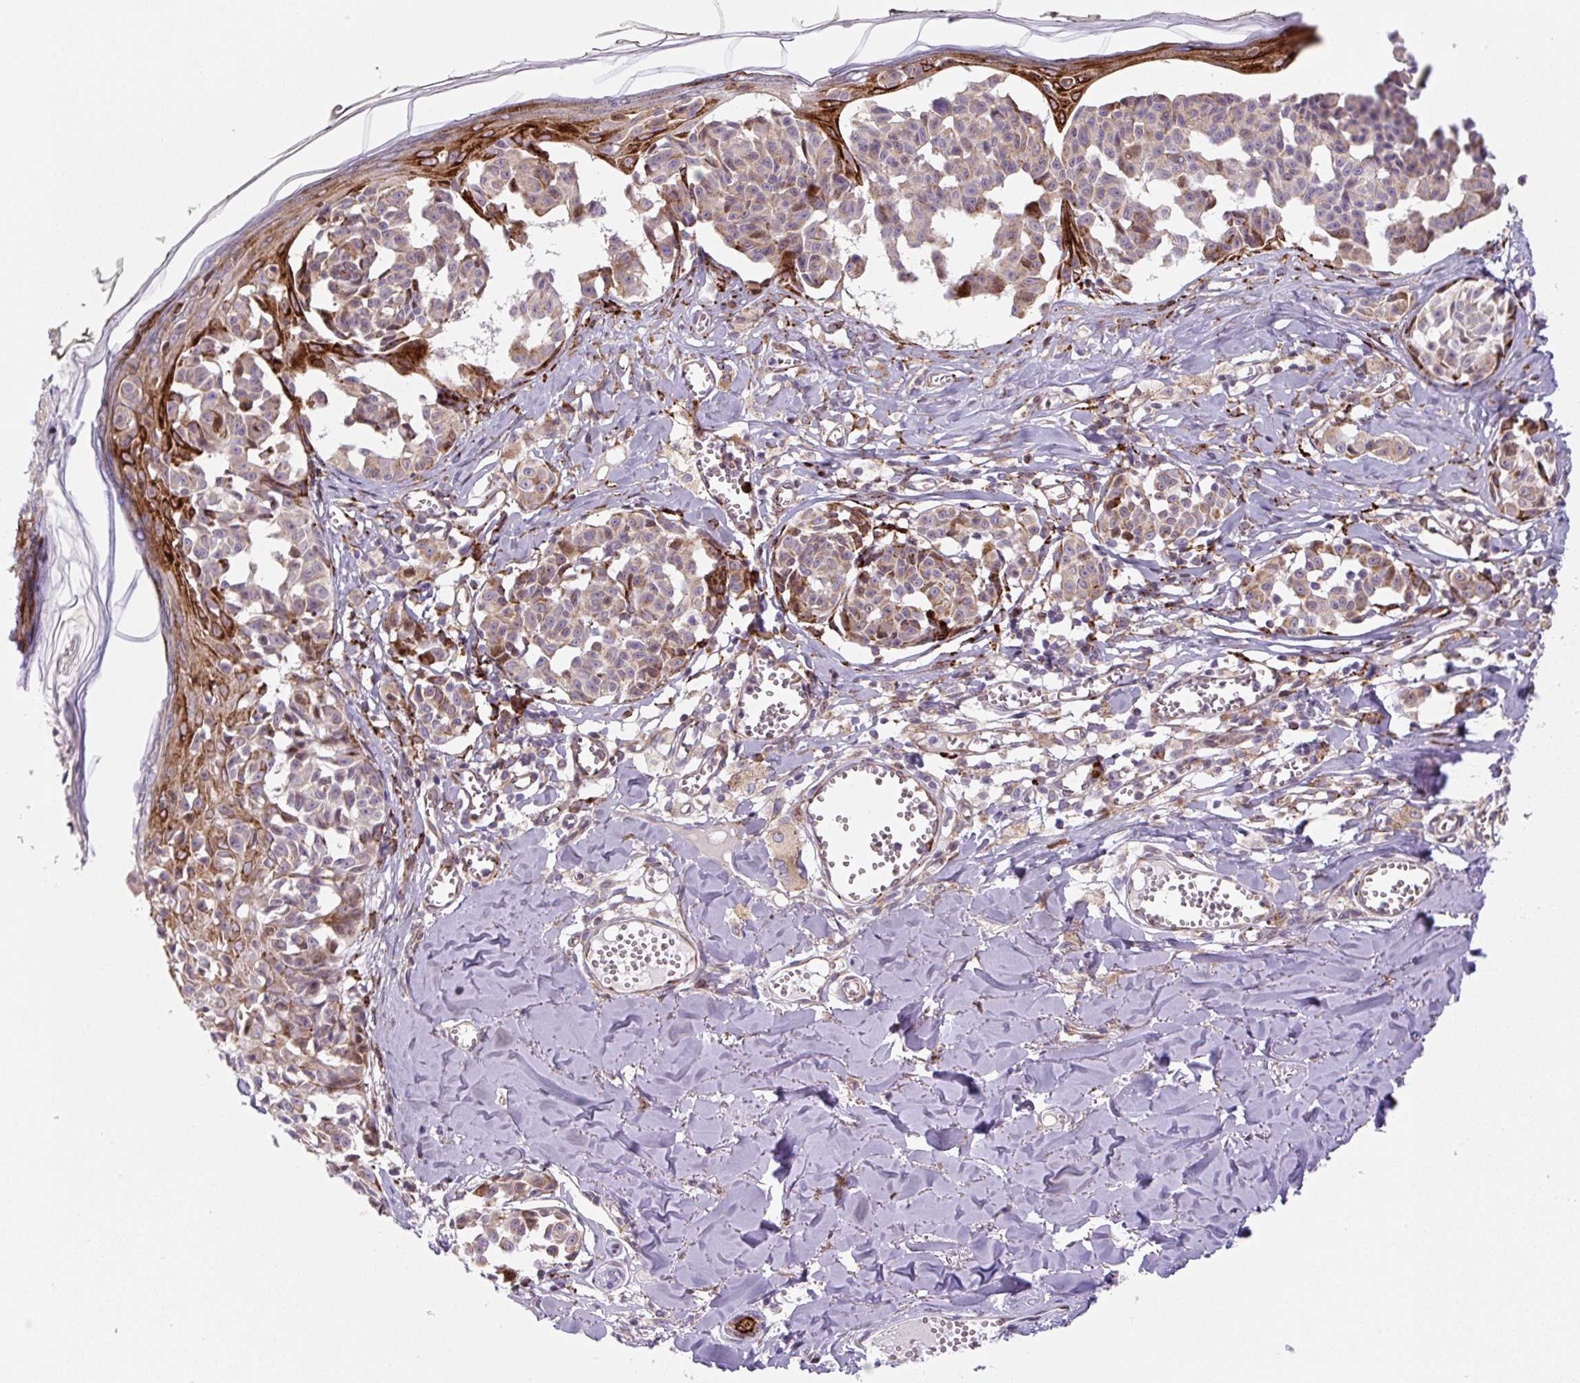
{"staining": {"intensity": "moderate", "quantity": "<25%", "location": "cytoplasmic/membranous"}, "tissue": "melanoma", "cell_type": "Tumor cells", "image_type": "cancer", "snomed": [{"axis": "morphology", "description": "Malignant melanoma, NOS"}, {"axis": "topography", "description": "Skin"}], "caption": "High-power microscopy captured an IHC histopathology image of melanoma, revealing moderate cytoplasmic/membranous positivity in approximately <25% of tumor cells.", "gene": "DISP3", "patient": {"sex": "female", "age": 43}}